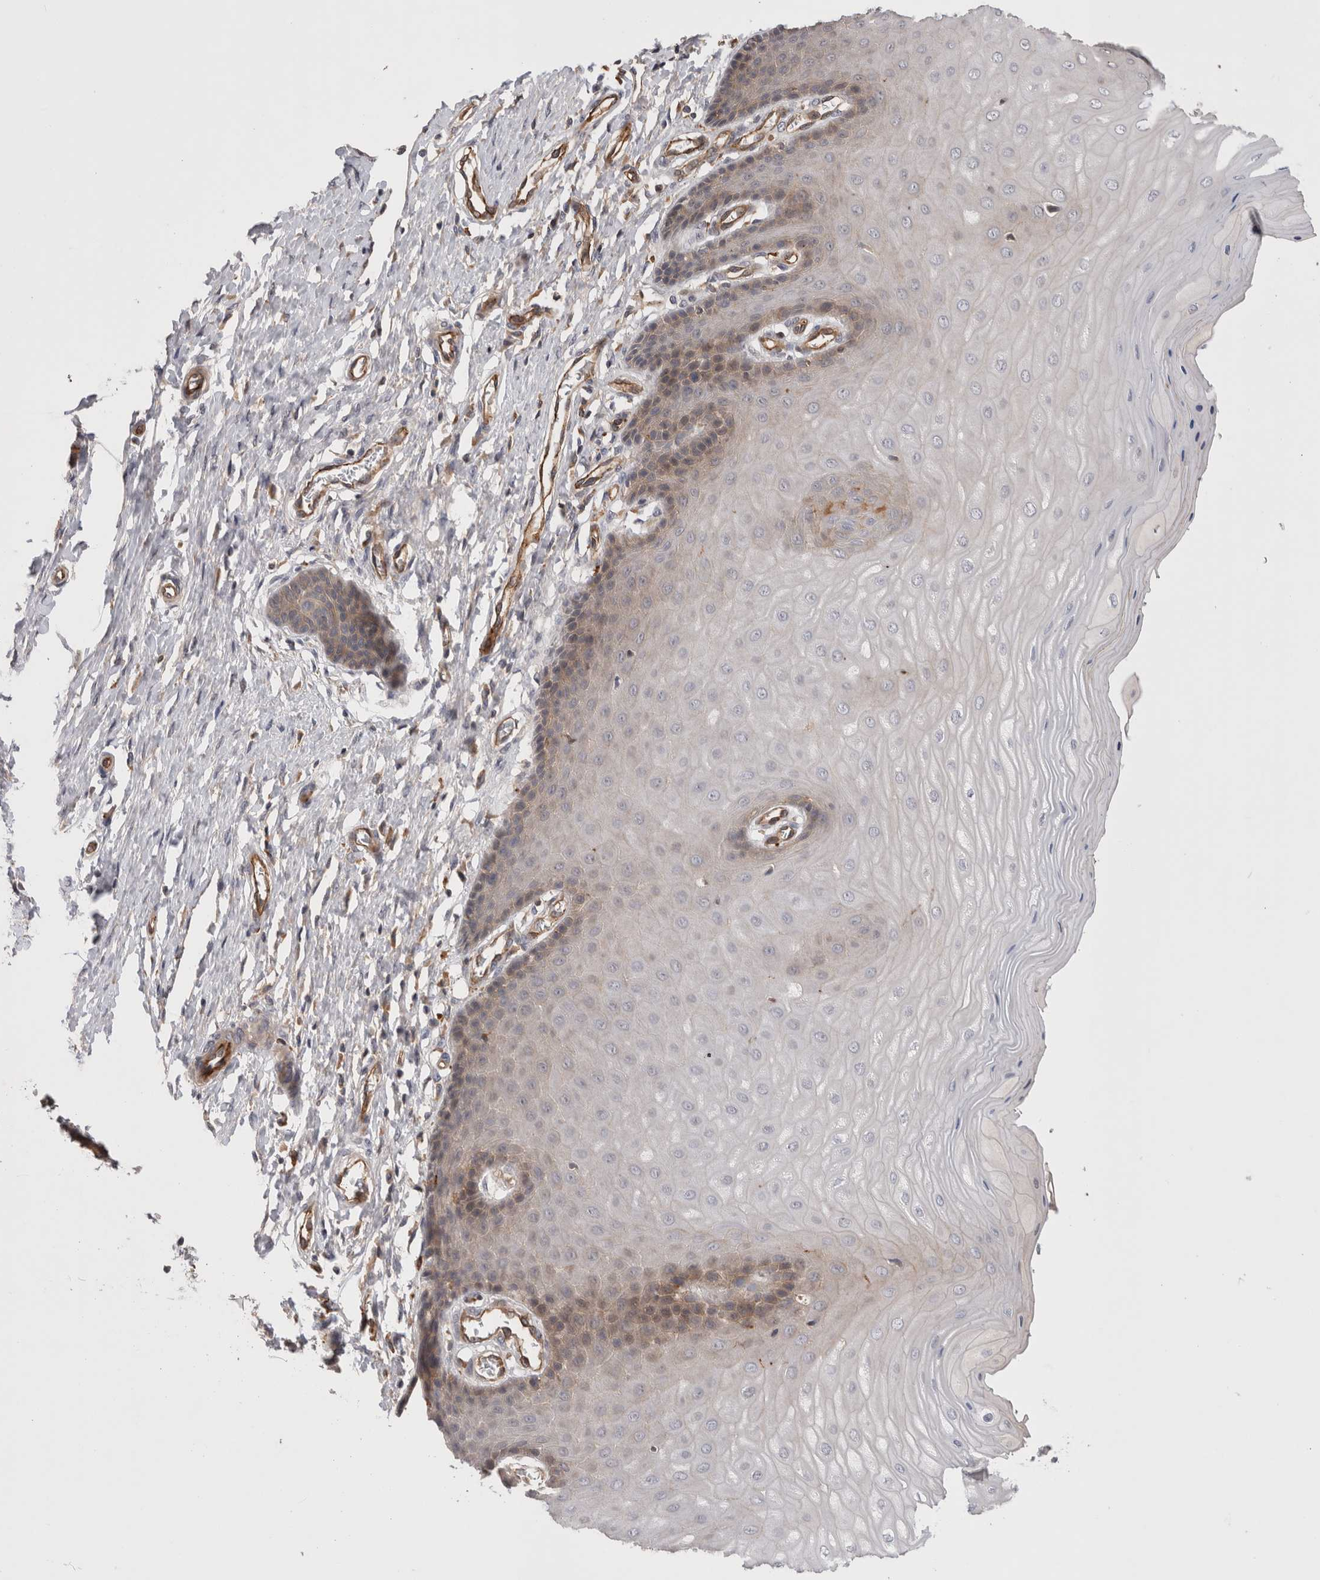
{"staining": {"intensity": "negative", "quantity": "none", "location": "none"}, "tissue": "cervix", "cell_type": "Glandular cells", "image_type": "normal", "snomed": [{"axis": "morphology", "description": "Normal tissue, NOS"}, {"axis": "topography", "description": "Cervix"}], "caption": "This is a histopathology image of immunohistochemistry staining of normal cervix, which shows no staining in glandular cells. The staining is performed using DAB (3,3'-diaminobenzidine) brown chromogen with nuclei counter-stained in using hematoxylin.", "gene": "BNIP2", "patient": {"sex": "female", "age": 55}}